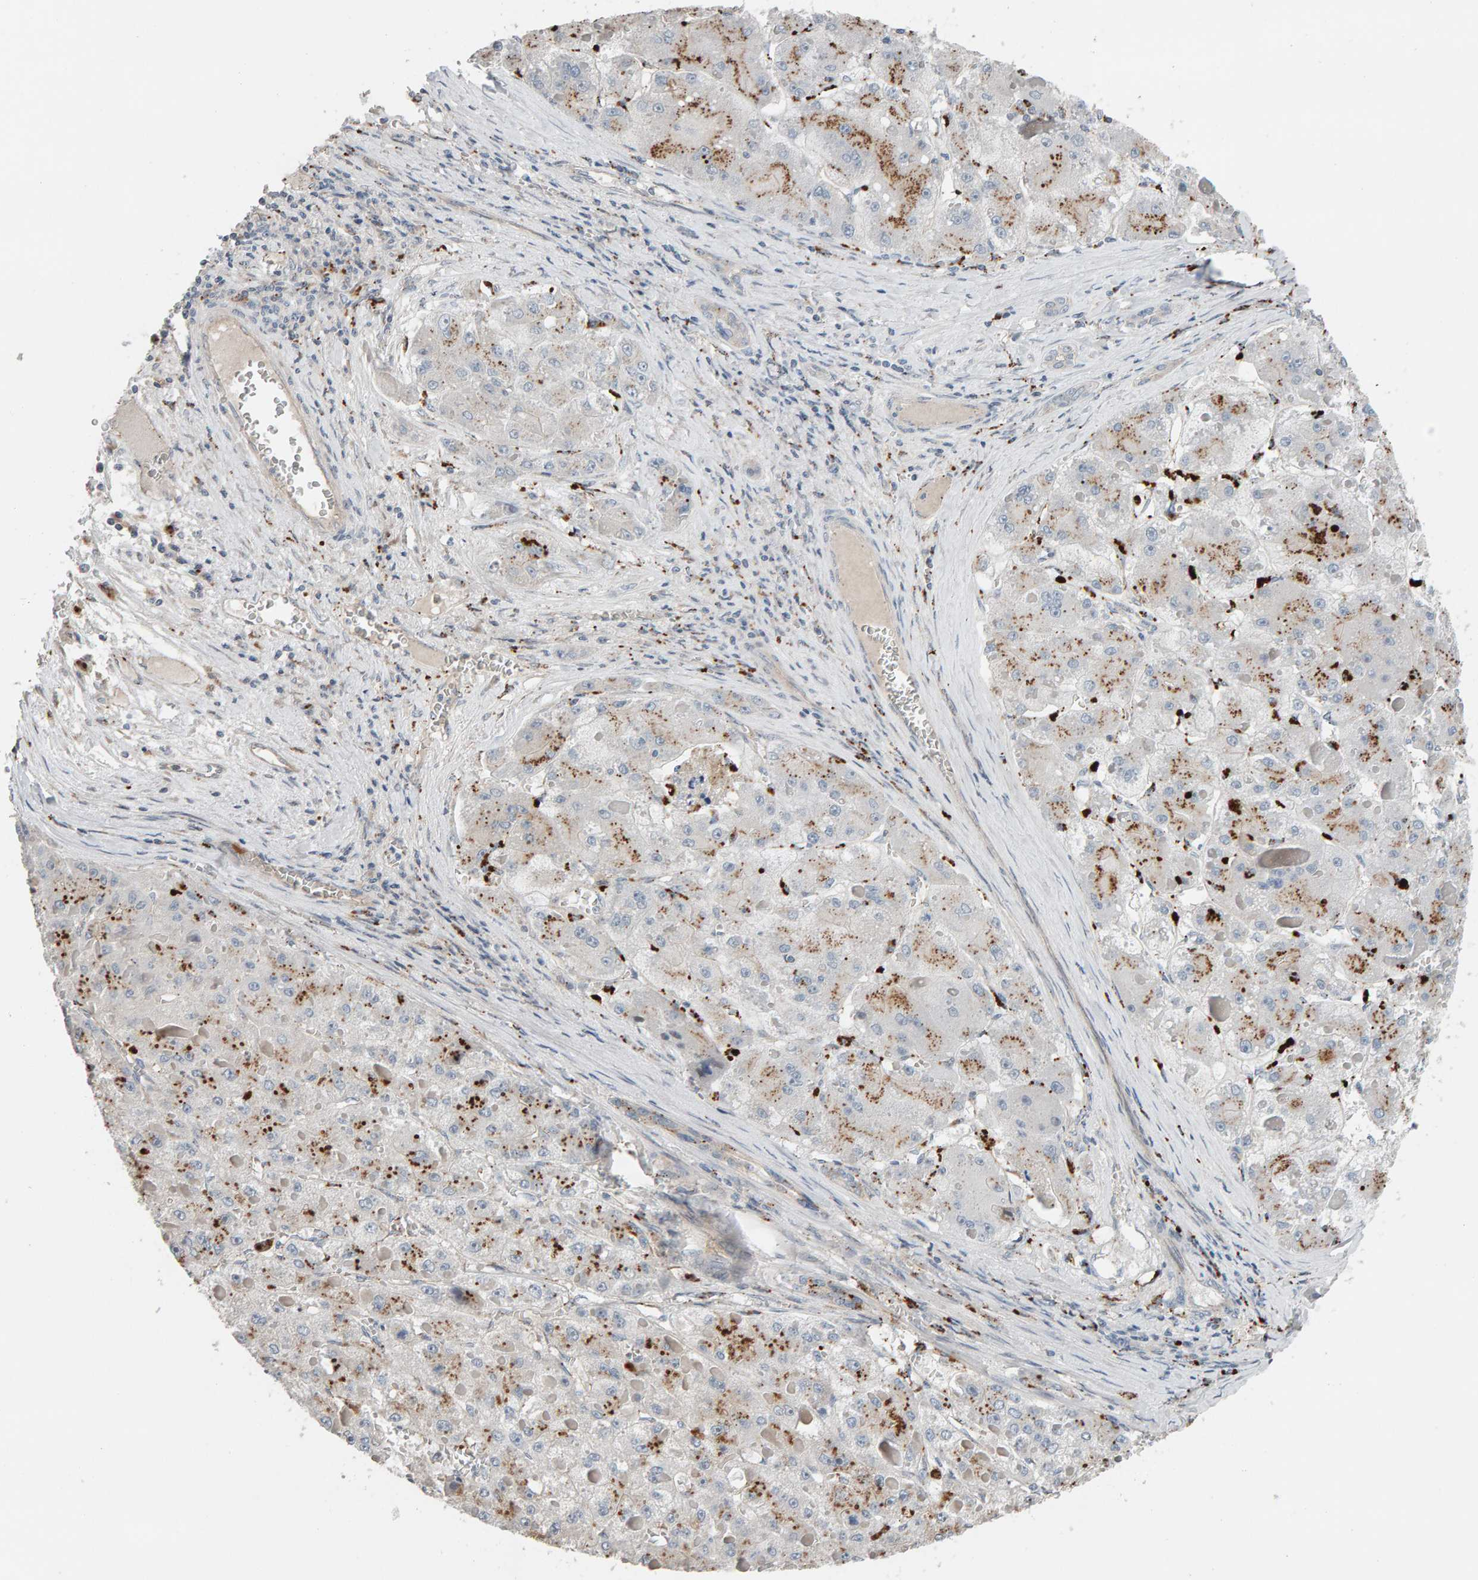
{"staining": {"intensity": "moderate", "quantity": "<25%", "location": "cytoplasmic/membranous"}, "tissue": "liver cancer", "cell_type": "Tumor cells", "image_type": "cancer", "snomed": [{"axis": "morphology", "description": "Carcinoma, Hepatocellular, NOS"}, {"axis": "topography", "description": "Liver"}], "caption": "Human hepatocellular carcinoma (liver) stained for a protein (brown) reveals moderate cytoplasmic/membranous positive expression in approximately <25% of tumor cells.", "gene": "IPPK", "patient": {"sex": "female", "age": 73}}